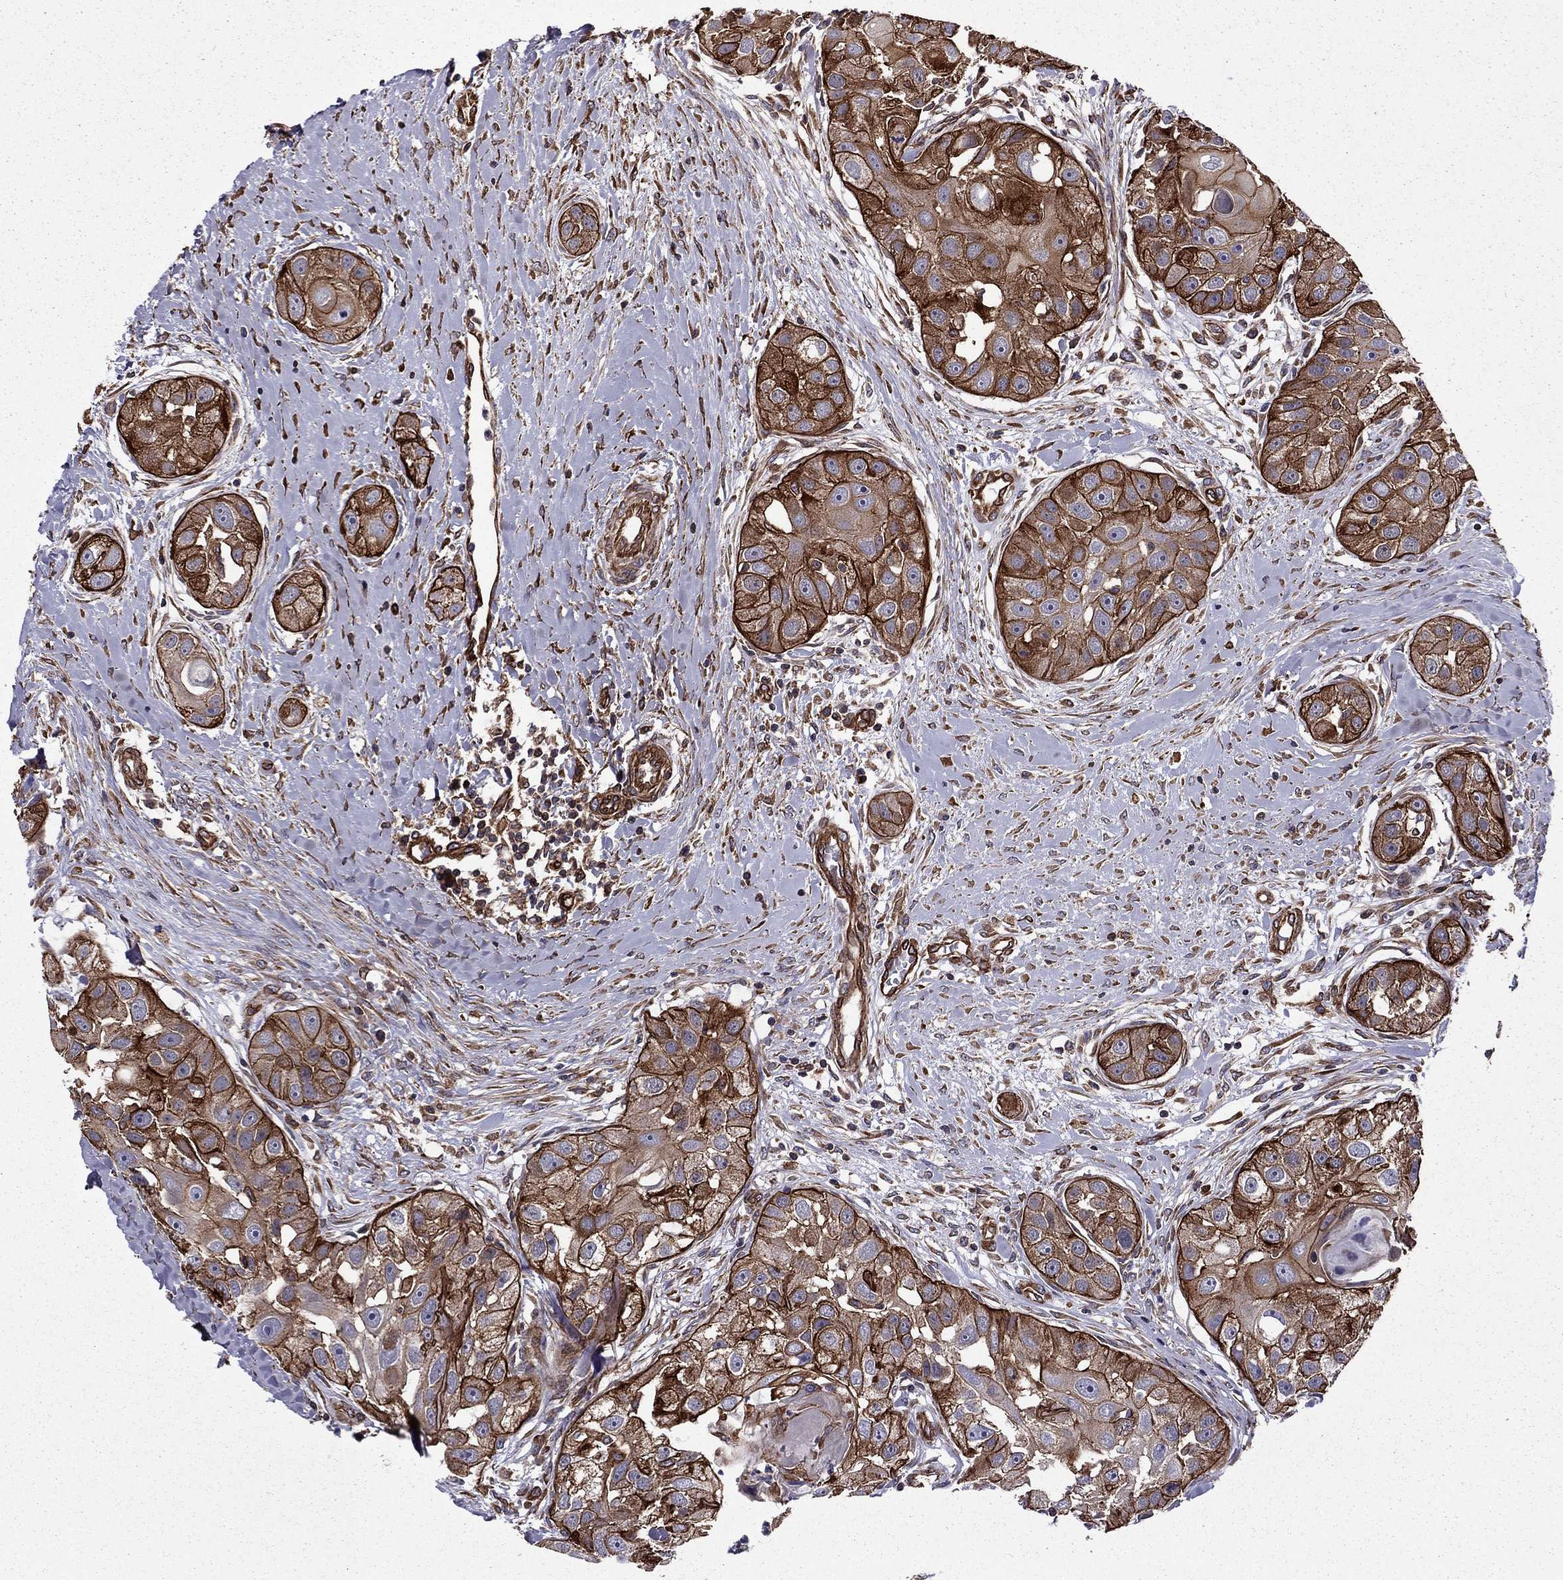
{"staining": {"intensity": "strong", "quantity": "25%-75%", "location": "cytoplasmic/membranous"}, "tissue": "head and neck cancer", "cell_type": "Tumor cells", "image_type": "cancer", "snomed": [{"axis": "morphology", "description": "Normal tissue, NOS"}, {"axis": "morphology", "description": "Squamous cell carcinoma, NOS"}, {"axis": "topography", "description": "Skeletal muscle"}, {"axis": "topography", "description": "Head-Neck"}], "caption": "A brown stain shows strong cytoplasmic/membranous staining of a protein in human head and neck squamous cell carcinoma tumor cells.", "gene": "SHMT1", "patient": {"sex": "male", "age": 51}}